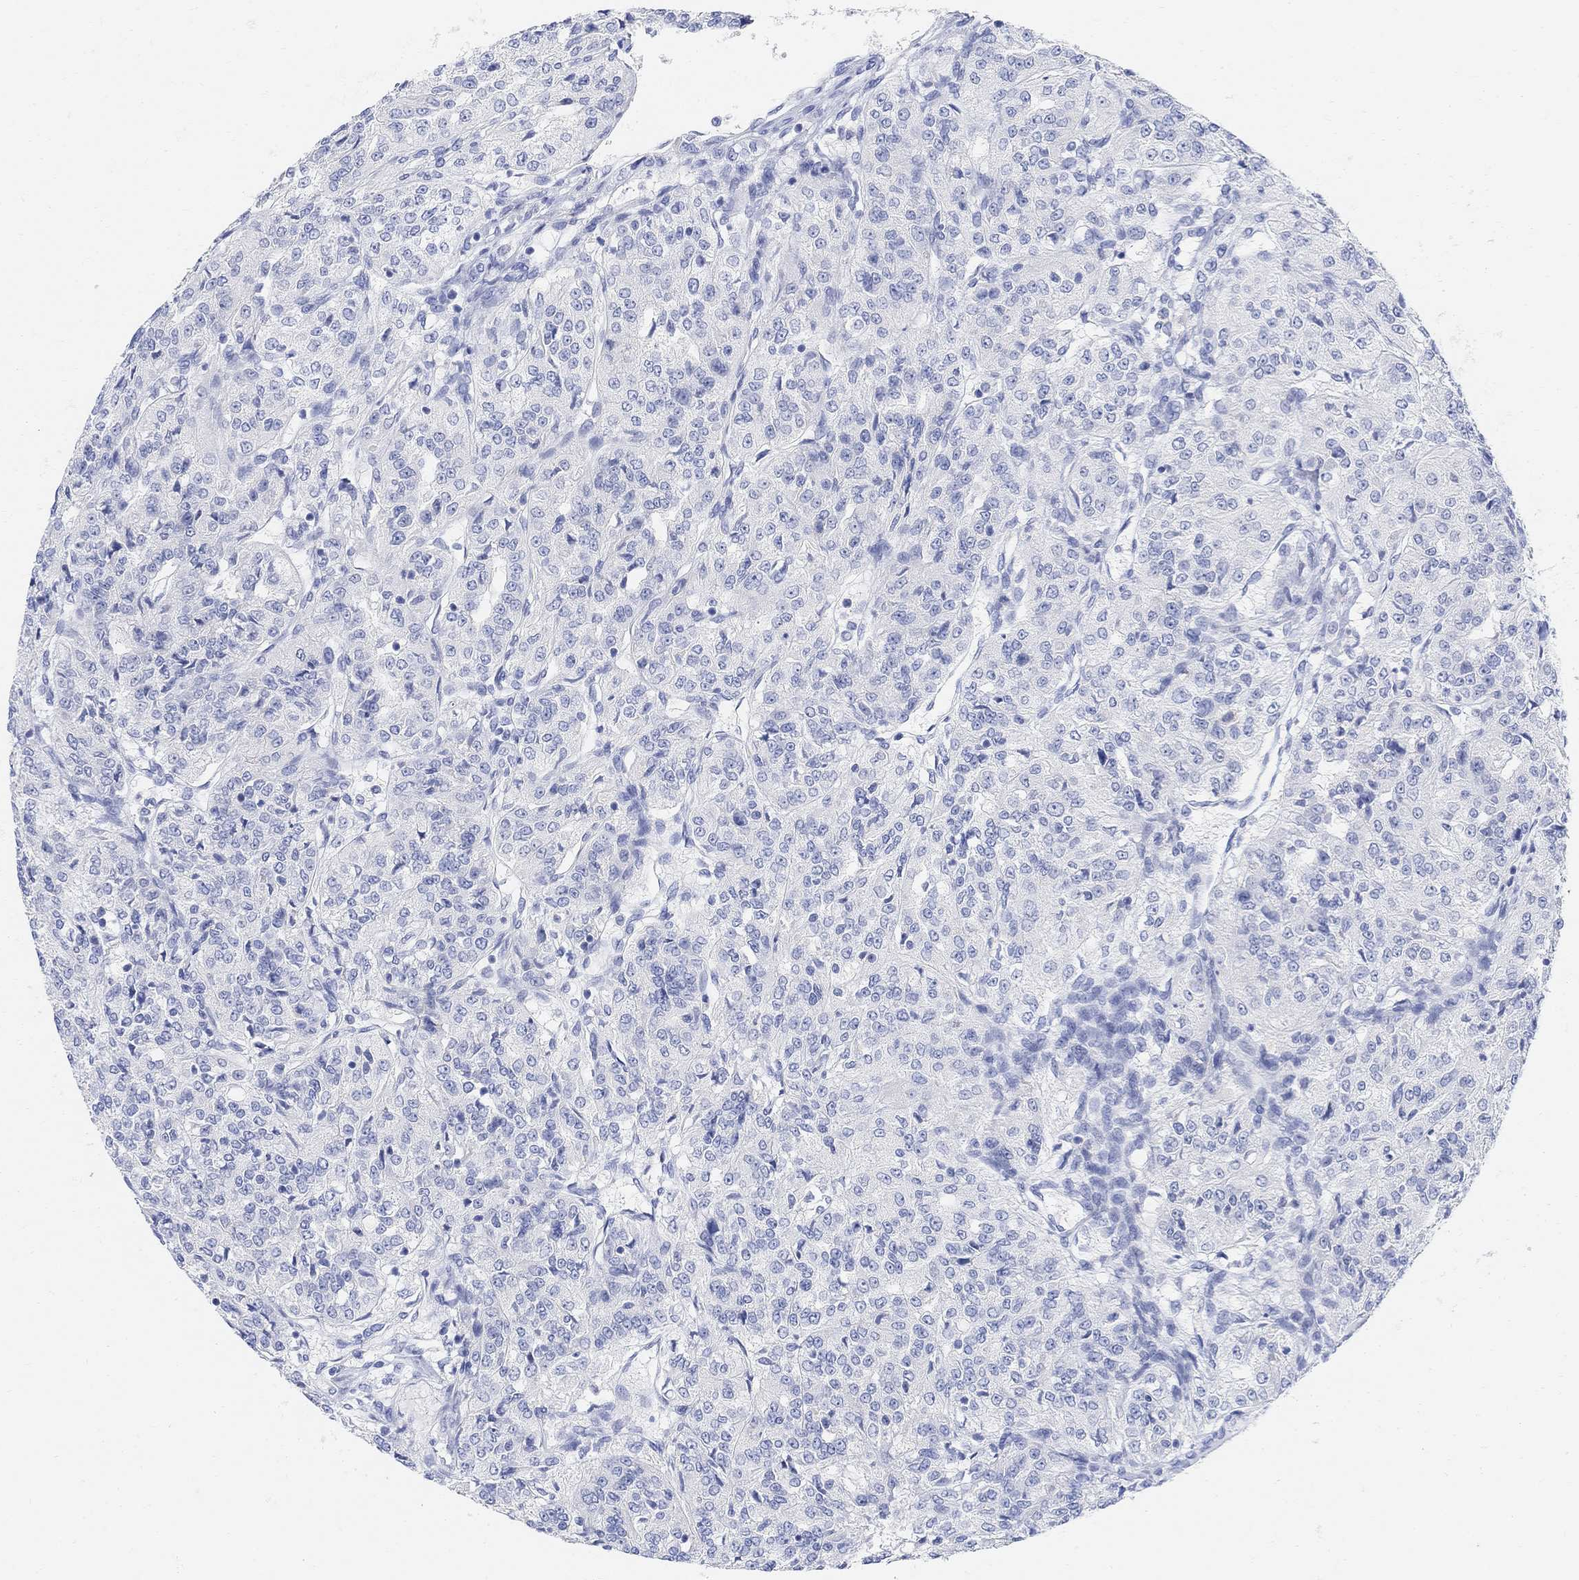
{"staining": {"intensity": "negative", "quantity": "none", "location": "none"}, "tissue": "renal cancer", "cell_type": "Tumor cells", "image_type": "cancer", "snomed": [{"axis": "morphology", "description": "Adenocarcinoma, NOS"}, {"axis": "topography", "description": "Kidney"}], "caption": "Immunohistochemistry histopathology image of human adenocarcinoma (renal) stained for a protein (brown), which reveals no positivity in tumor cells.", "gene": "RETNLB", "patient": {"sex": "female", "age": 63}}